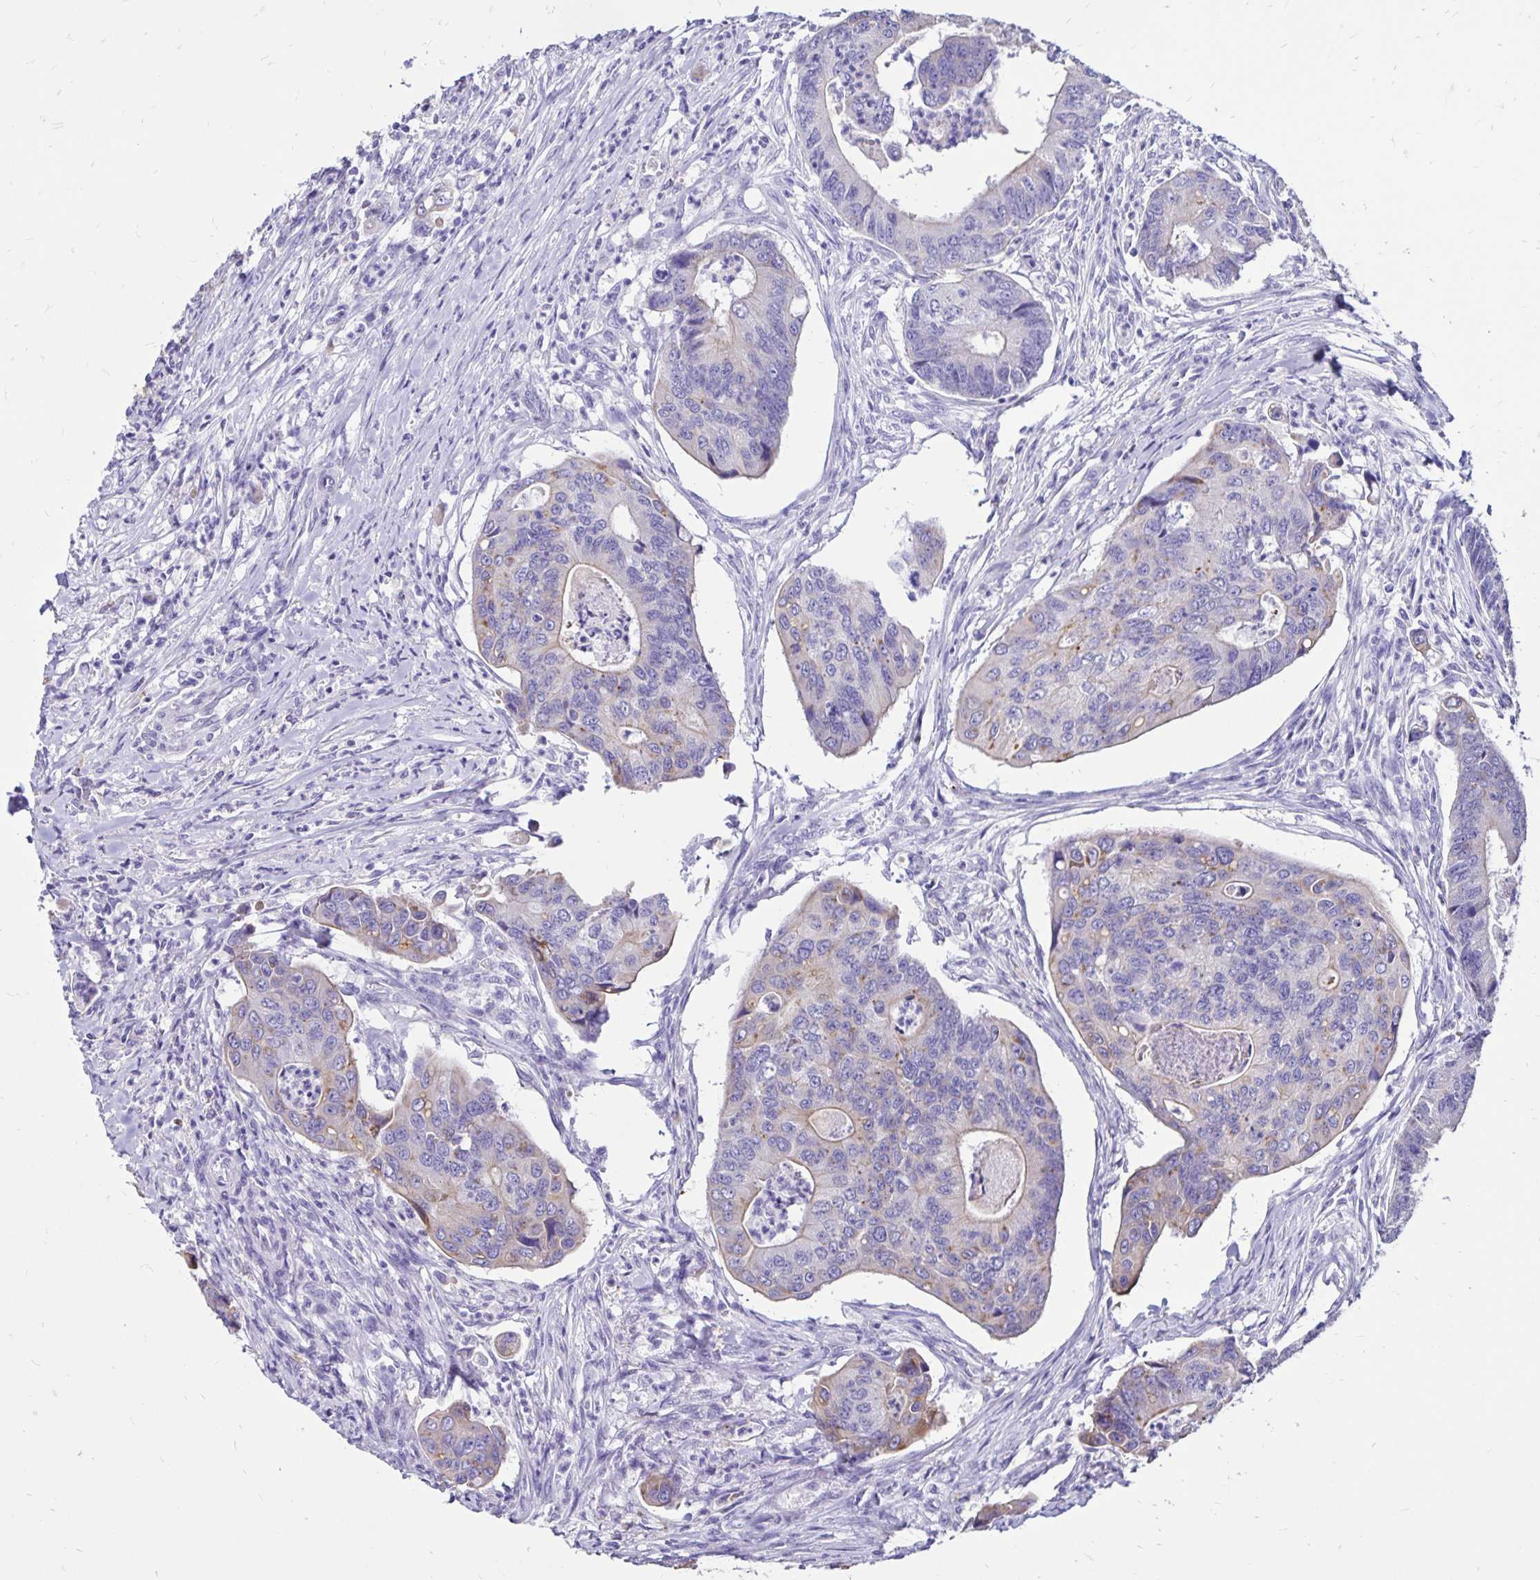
{"staining": {"intensity": "weak", "quantity": "<25%", "location": "cytoplasmic/membranous"}, "tissue": "colorectal cancer", "cell_type": "Tumor cells", "image_type": "cancer", "snomed": [{"axis": "morphology", "description": "Adenocarcinoma, NOS"}, {"axis": "topography", "description": "Colon"}], "caption": "The micrograph reveals no significant expression in tumor cells of colorectal cancer. The staining was performed using DAB to visualize the protein expression in brown, while the nuclei were stained in blue with hematoxylin (Magnification: 20x).", "gene": "EVPL", "patient": {"sex": "female", "age": 67}}